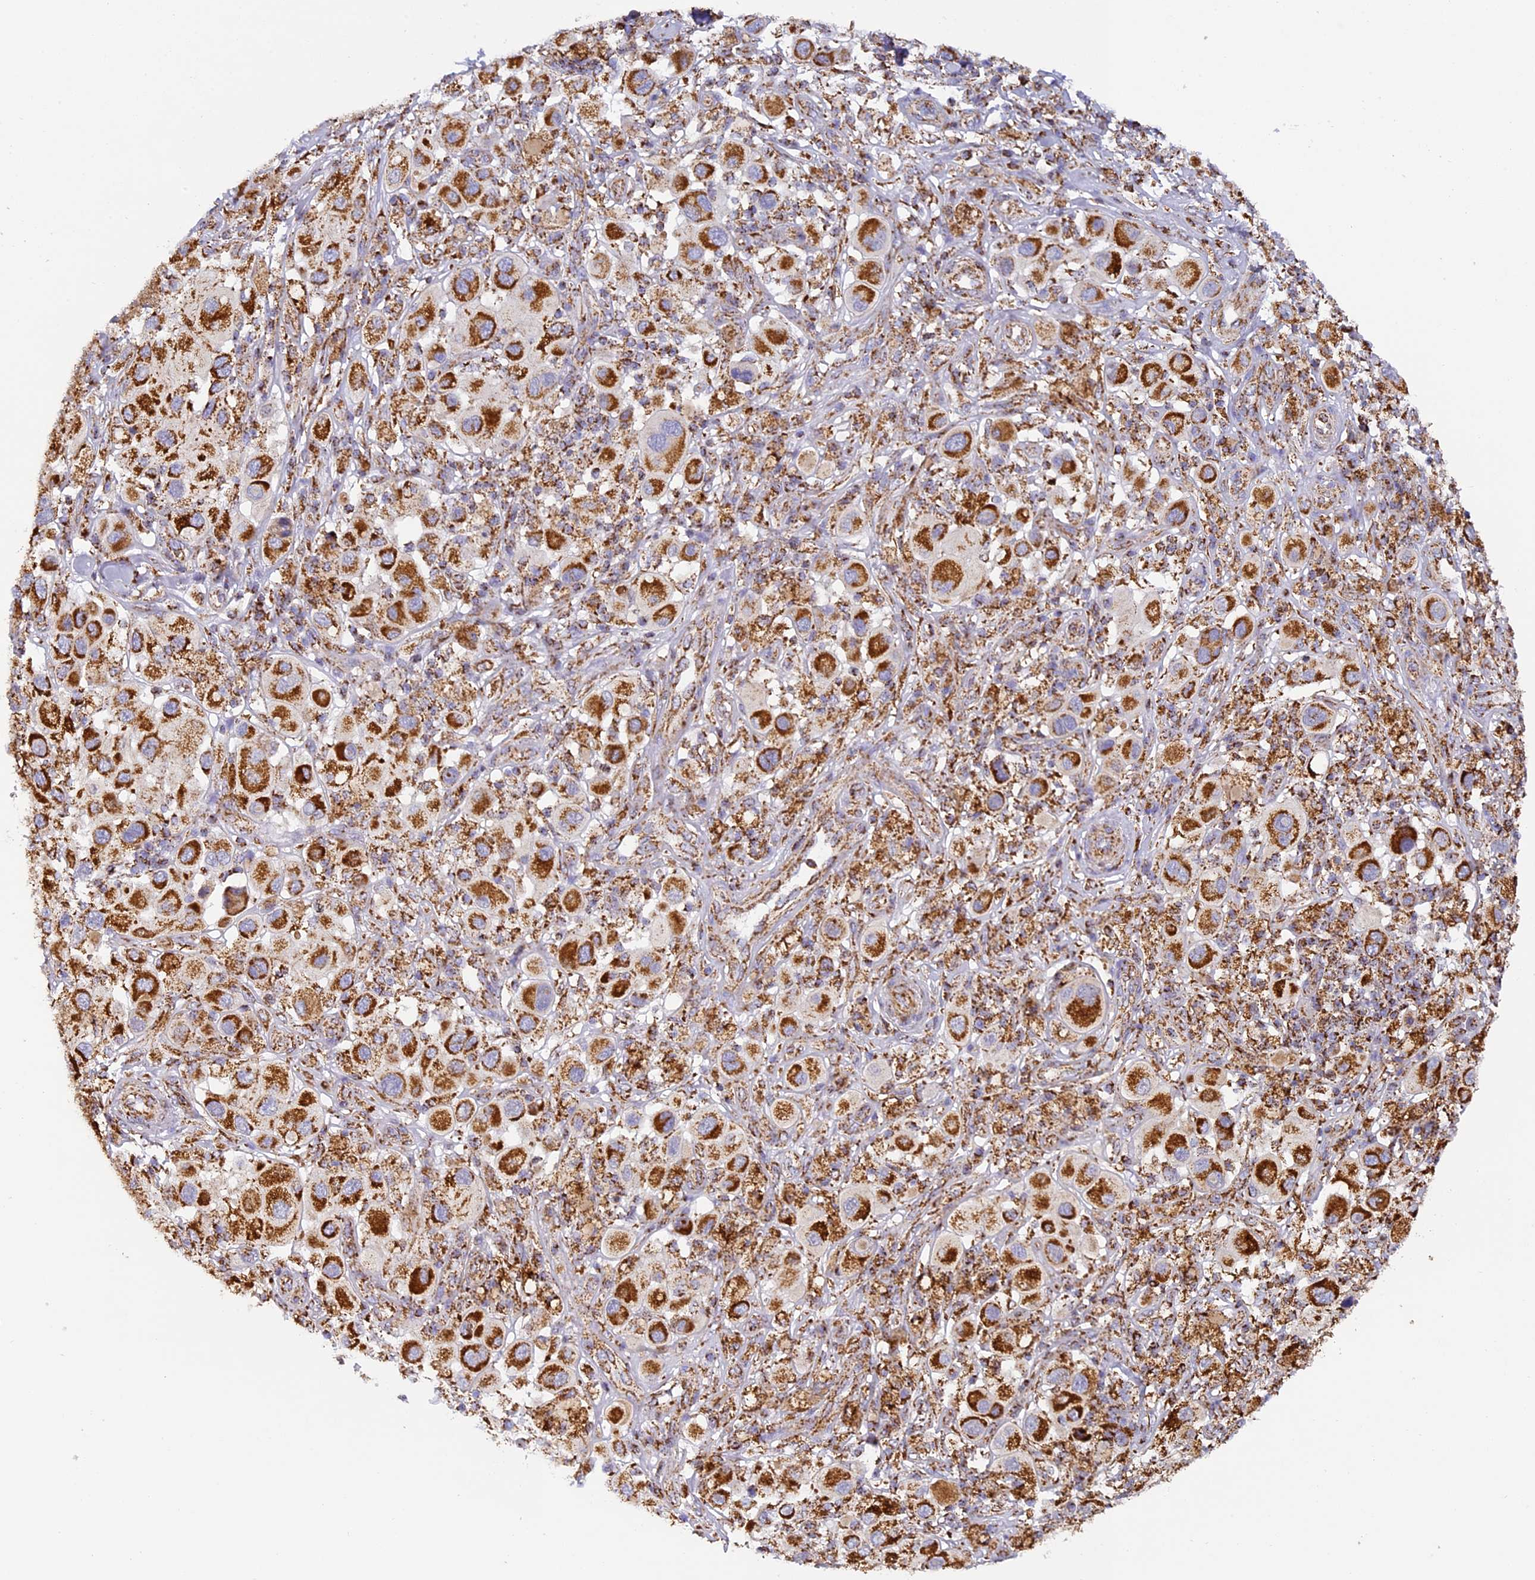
{"staining": {"intensity": "strong", "quantity": ">75%", "location": "cytoplasmic/membranous"}, "tissue": "melanoma", "cell_type": "Tumor cells", "image_type": "cancer", "snomed": [{"axis": "morphology", "description": "Malignant melanoma, Metastatic site"}, {"axis": "topography", "description": "Skin"}], "caption": "Immunohistochemical staining of human melanoma shows strong cytoplasmic/membranous protein staining in approximately >75% of tumor cells.", "gene": "STK17A", "patient": {"sex": "male", "age": 41}}